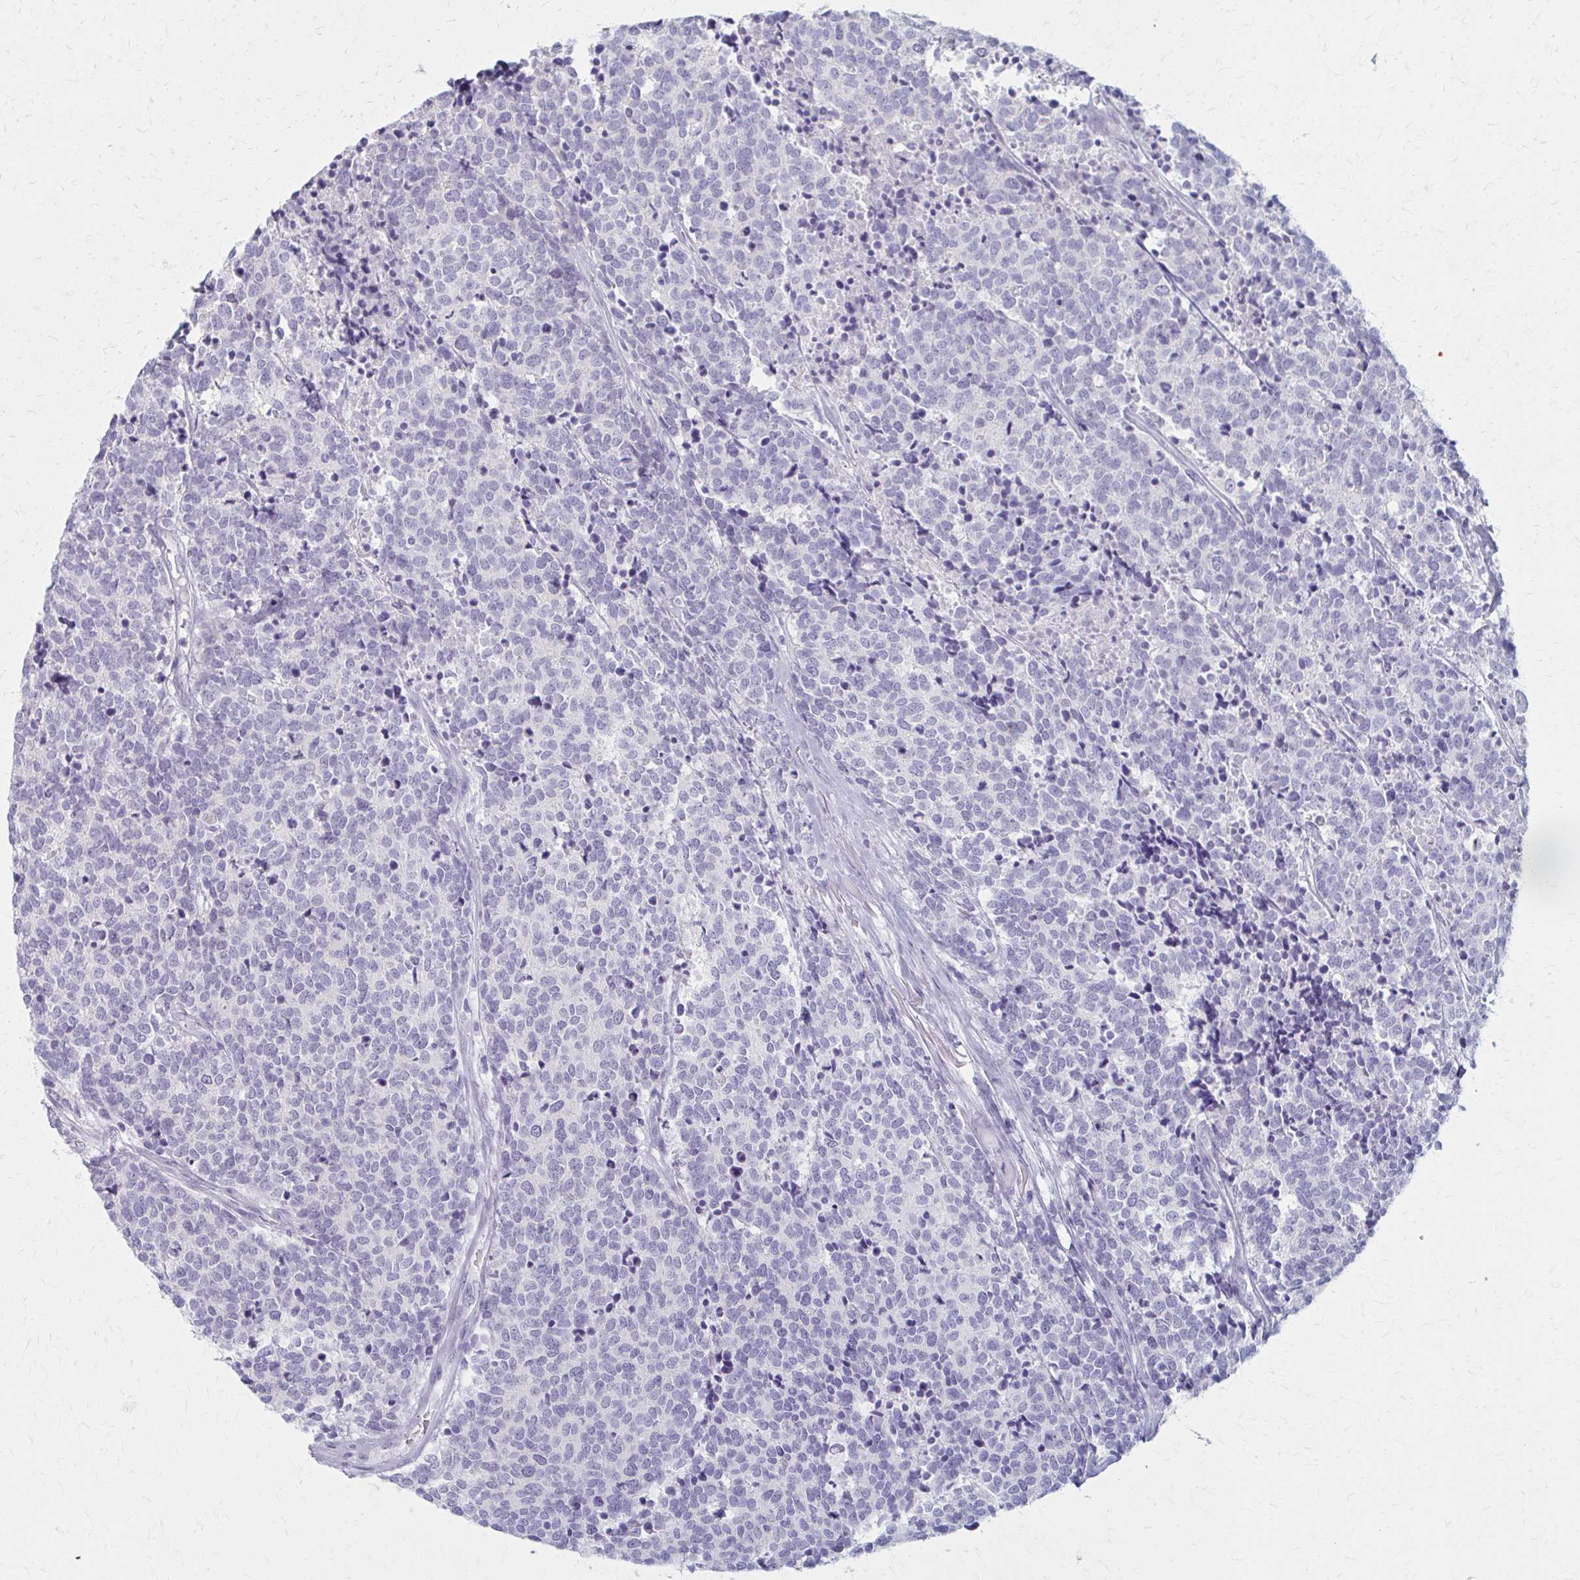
{"staining": {"intensity": "negative", "quantity": "none", "location": "none"}, "tissue": "carcinoid", "cell_type": "Tumor cells", "image_type": "cancer", "snomed": [{"axis": "morphology", "description": "Carcinoid, malignant, NOS"}, {"axis": "topography", "description": "Skin"}], "caption": "IHC micrograph of human malignant carcinoid stained for a protein (brown), which shows no expression in tumor cells.", "gene": "LDLRAP1", "patient": {"sex": "female", "age": 79}}